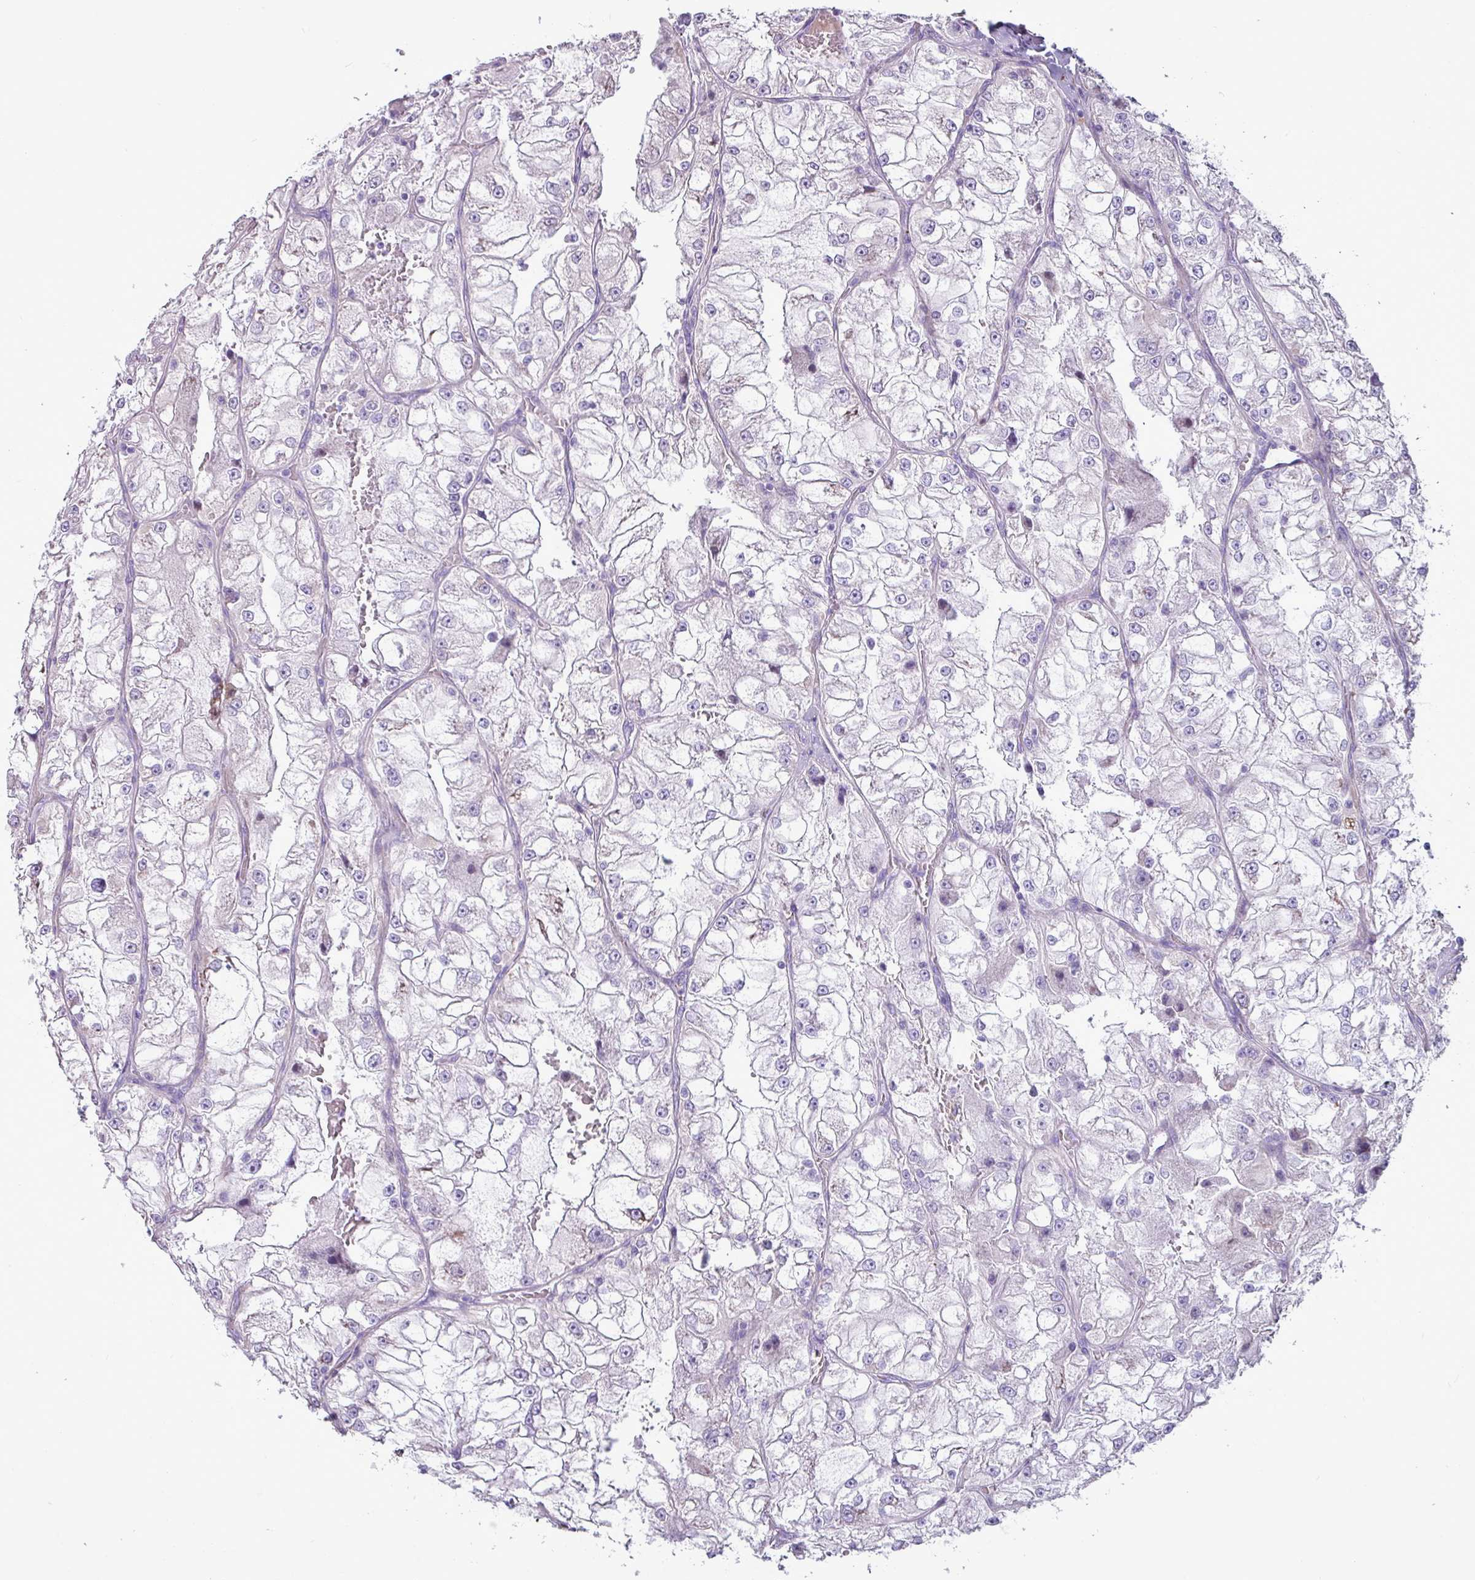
{"staining": {"intensity": "negative", "quantity": "none", "location": "none"}, "tissue": "renal cancer", "cell_type": "Tumor cells", "image_type": "cancer", "snomed": [{"axis": "morphology", "description": "Adenocarcinoma, NOS"}, {"axis": "topography", "description": "Kidney"}], "caption": "An image of human renal adenocarcinoma is negative for staining in tumor cells.", "gene": "PPP1R35", "patient": {"sex": "female", "age": 72}}